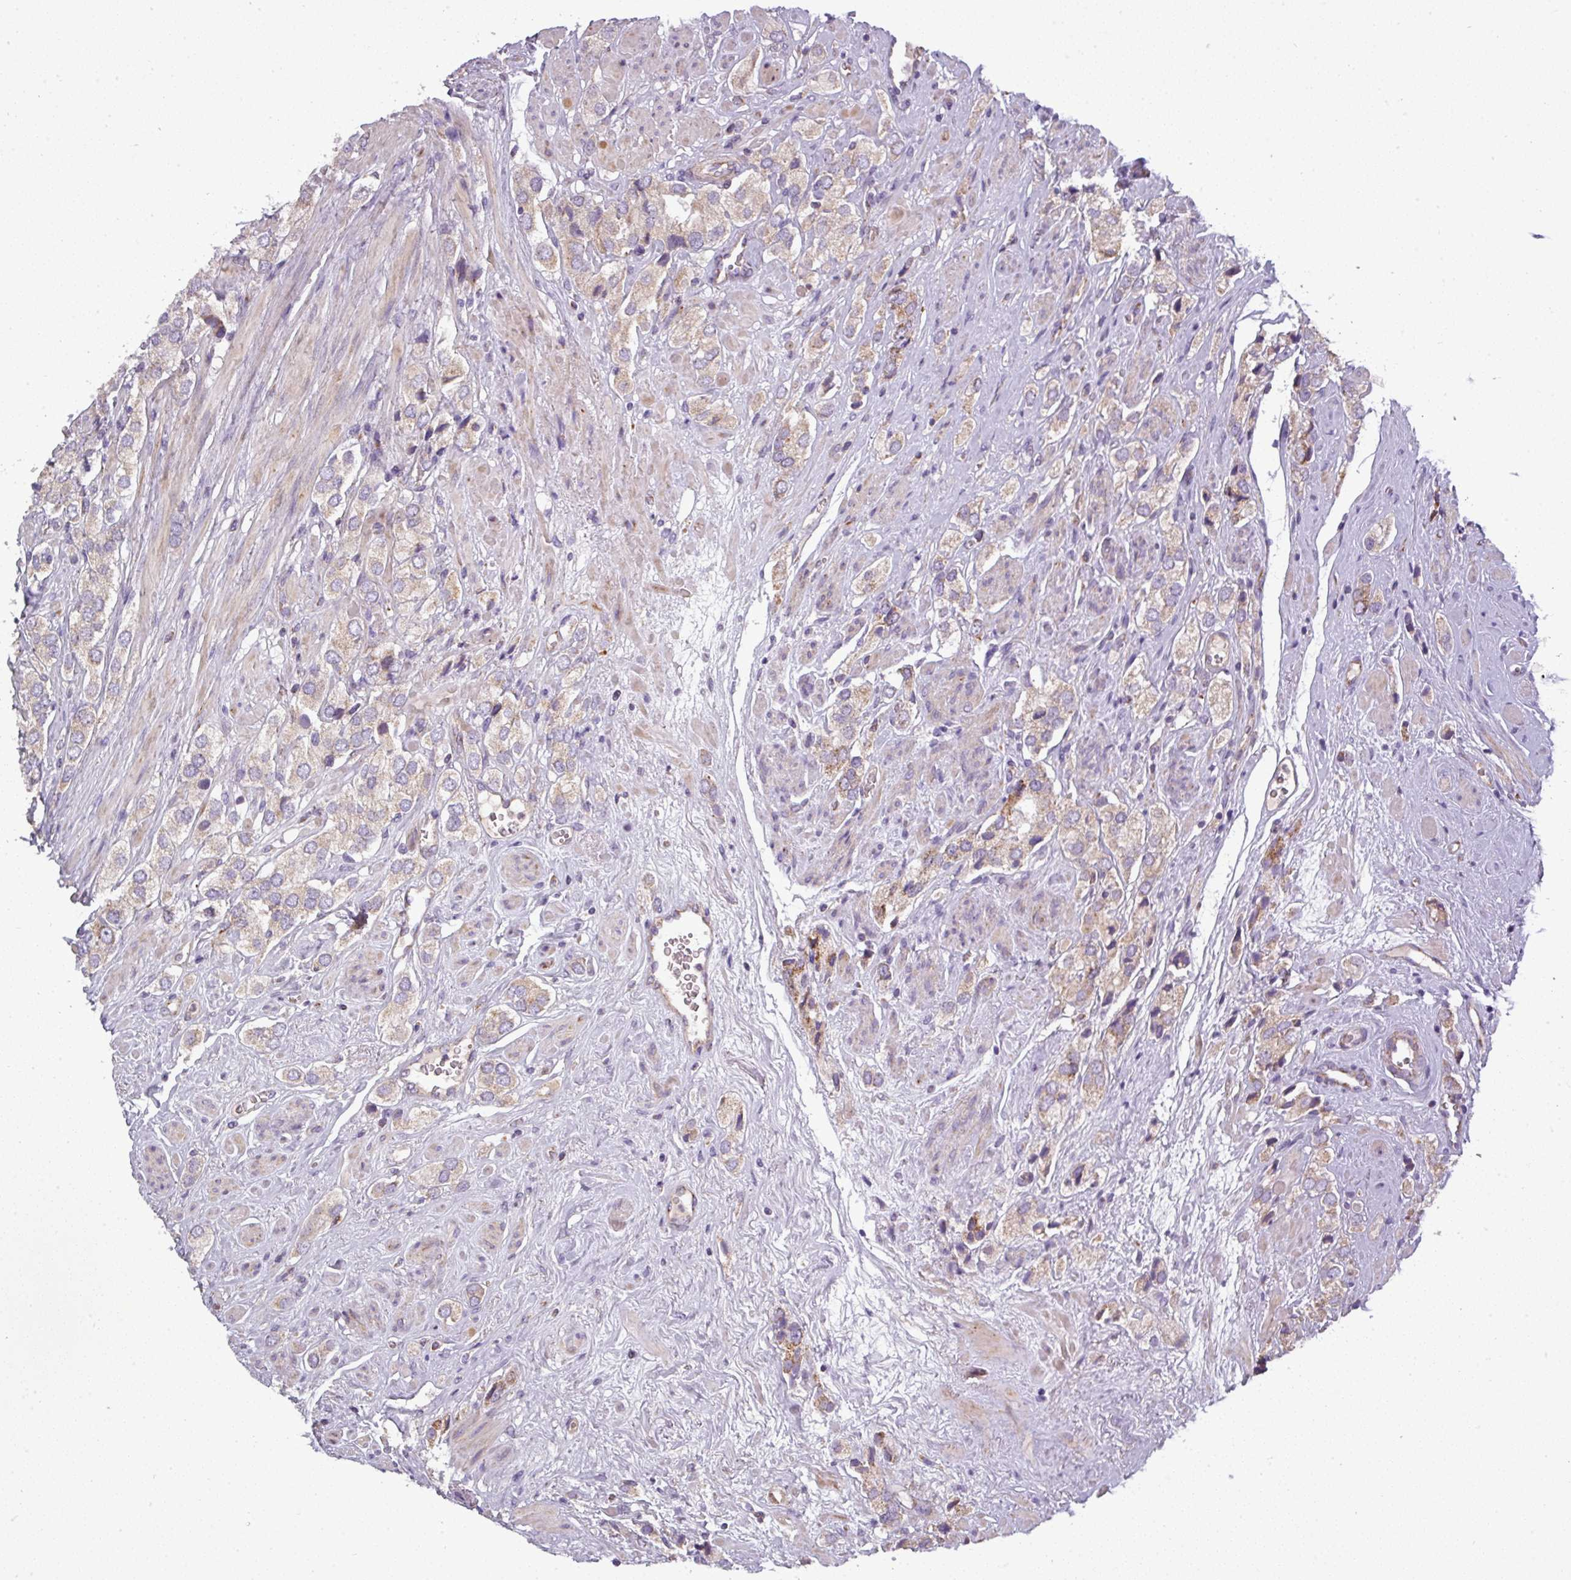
{"staining": {"intensity": "moderate", "quantity": "<25%", "location": "cytoplasmic/membranous"}, "tissue": "prostate cancer", "cell_type": "Tumor cells", "image_type": "cancer", "snomed": [{"axis": "morphology", "description": "Adenocarcinoma, High grade"}, {"axis": "topography", "description": "Prostate and seminal vesicle, NOS"}], "caption": "About <25% of tumor cells in human prostate high-grade adenocarcinoma exhibit moderate cytoplasmic/membranous protein staining as visualized by brown immunohistochemical staining.", "gene": "PNMA6A", "patient": {"sex": "male", "age": 64}}